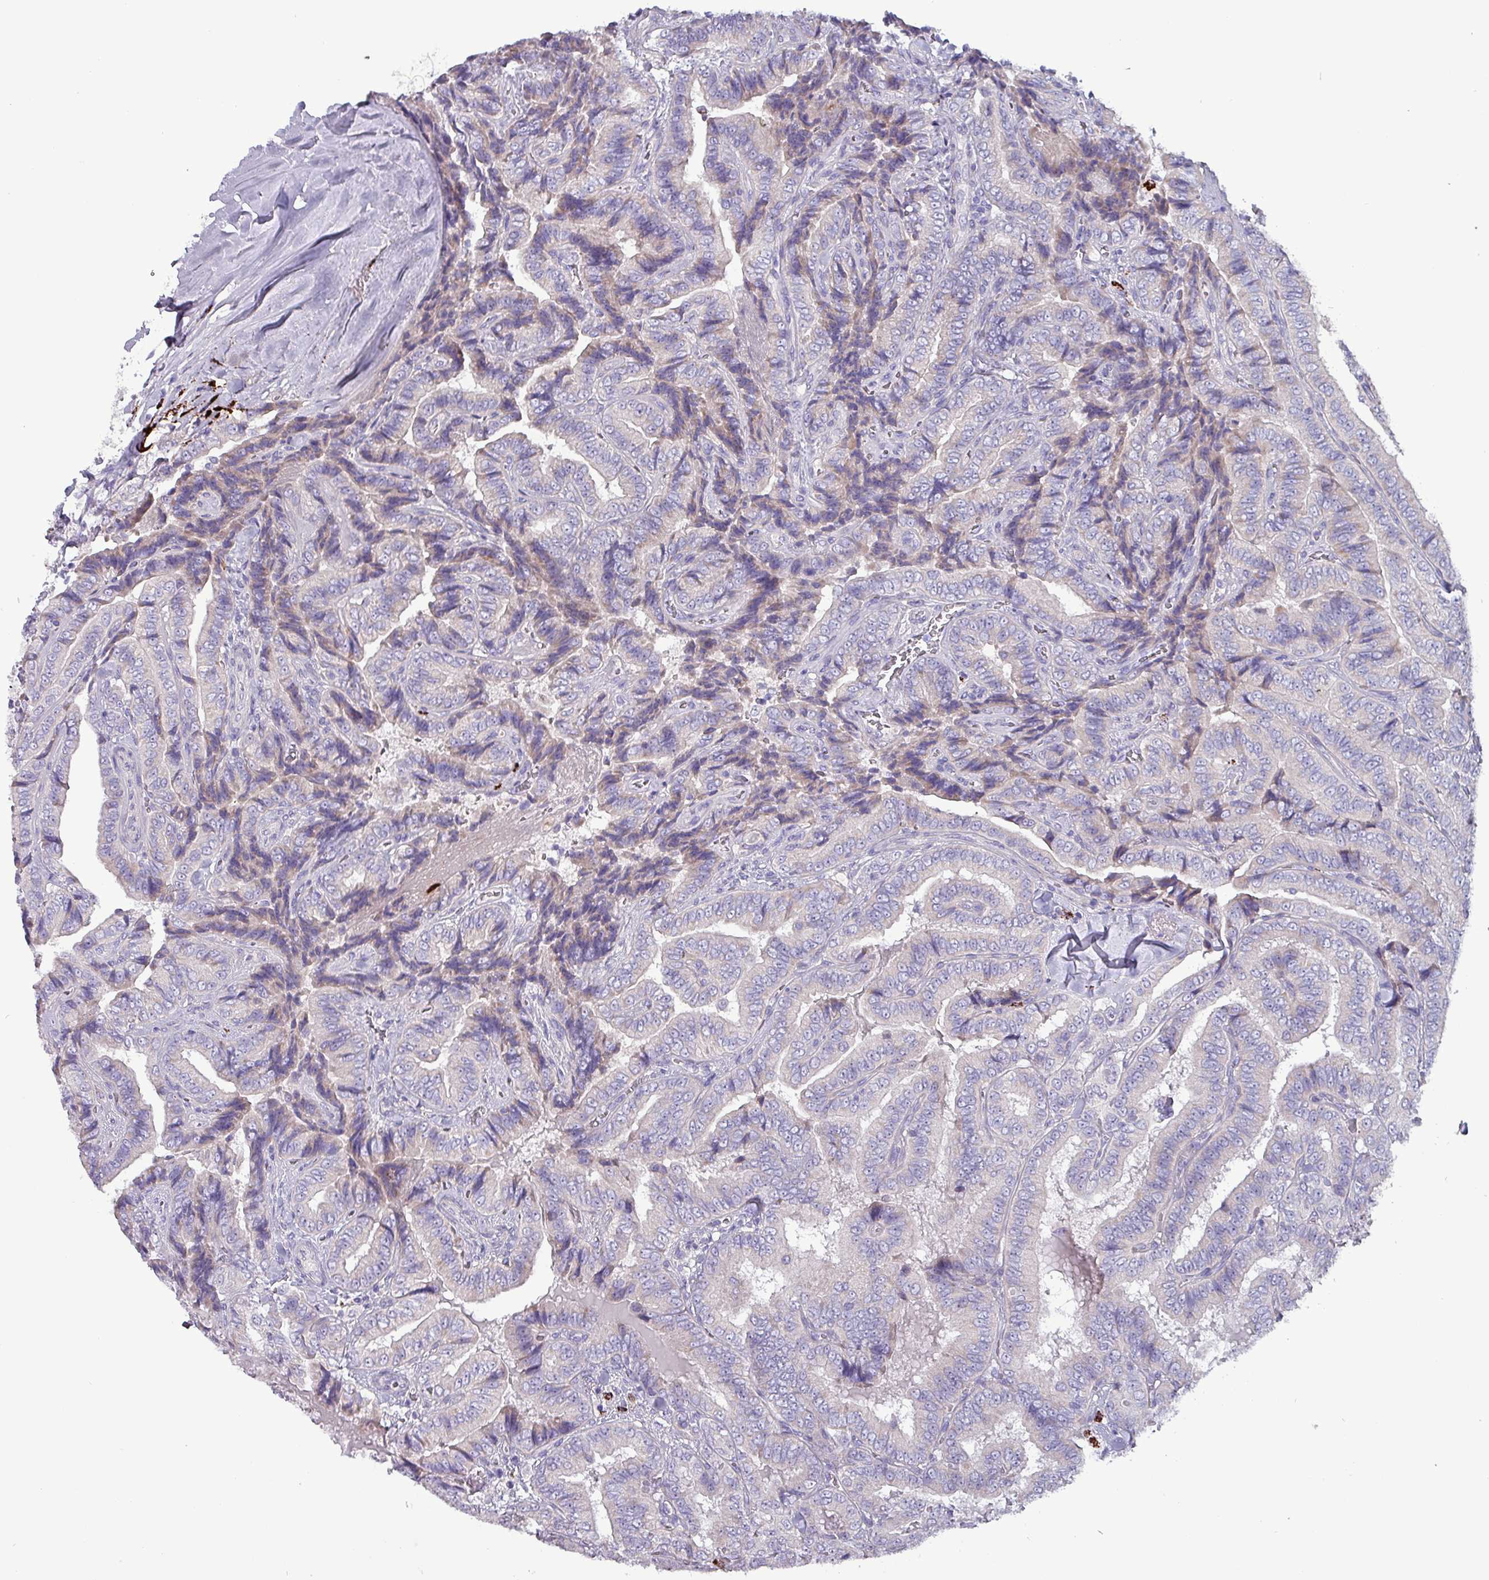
{"staining": {"intensity": "negative", "quantity": "none", "location": "none"}, "tissue": "thyroid cancer", "cell_type": "Tumor cells", "image_type": "cancer", "snomed": [{"axis": "morphology", "description": "Papillary adenocarcinoma, NOS"}, {"axis": "topography", "description": "Thyroid gland"}], "caption": "IHC of papillary adenocarcinoma (thyroid) demonstrates no expression in tumor cells.", "gene": "HSD3B7", "patient": {"sex": "male", "age": 61}}